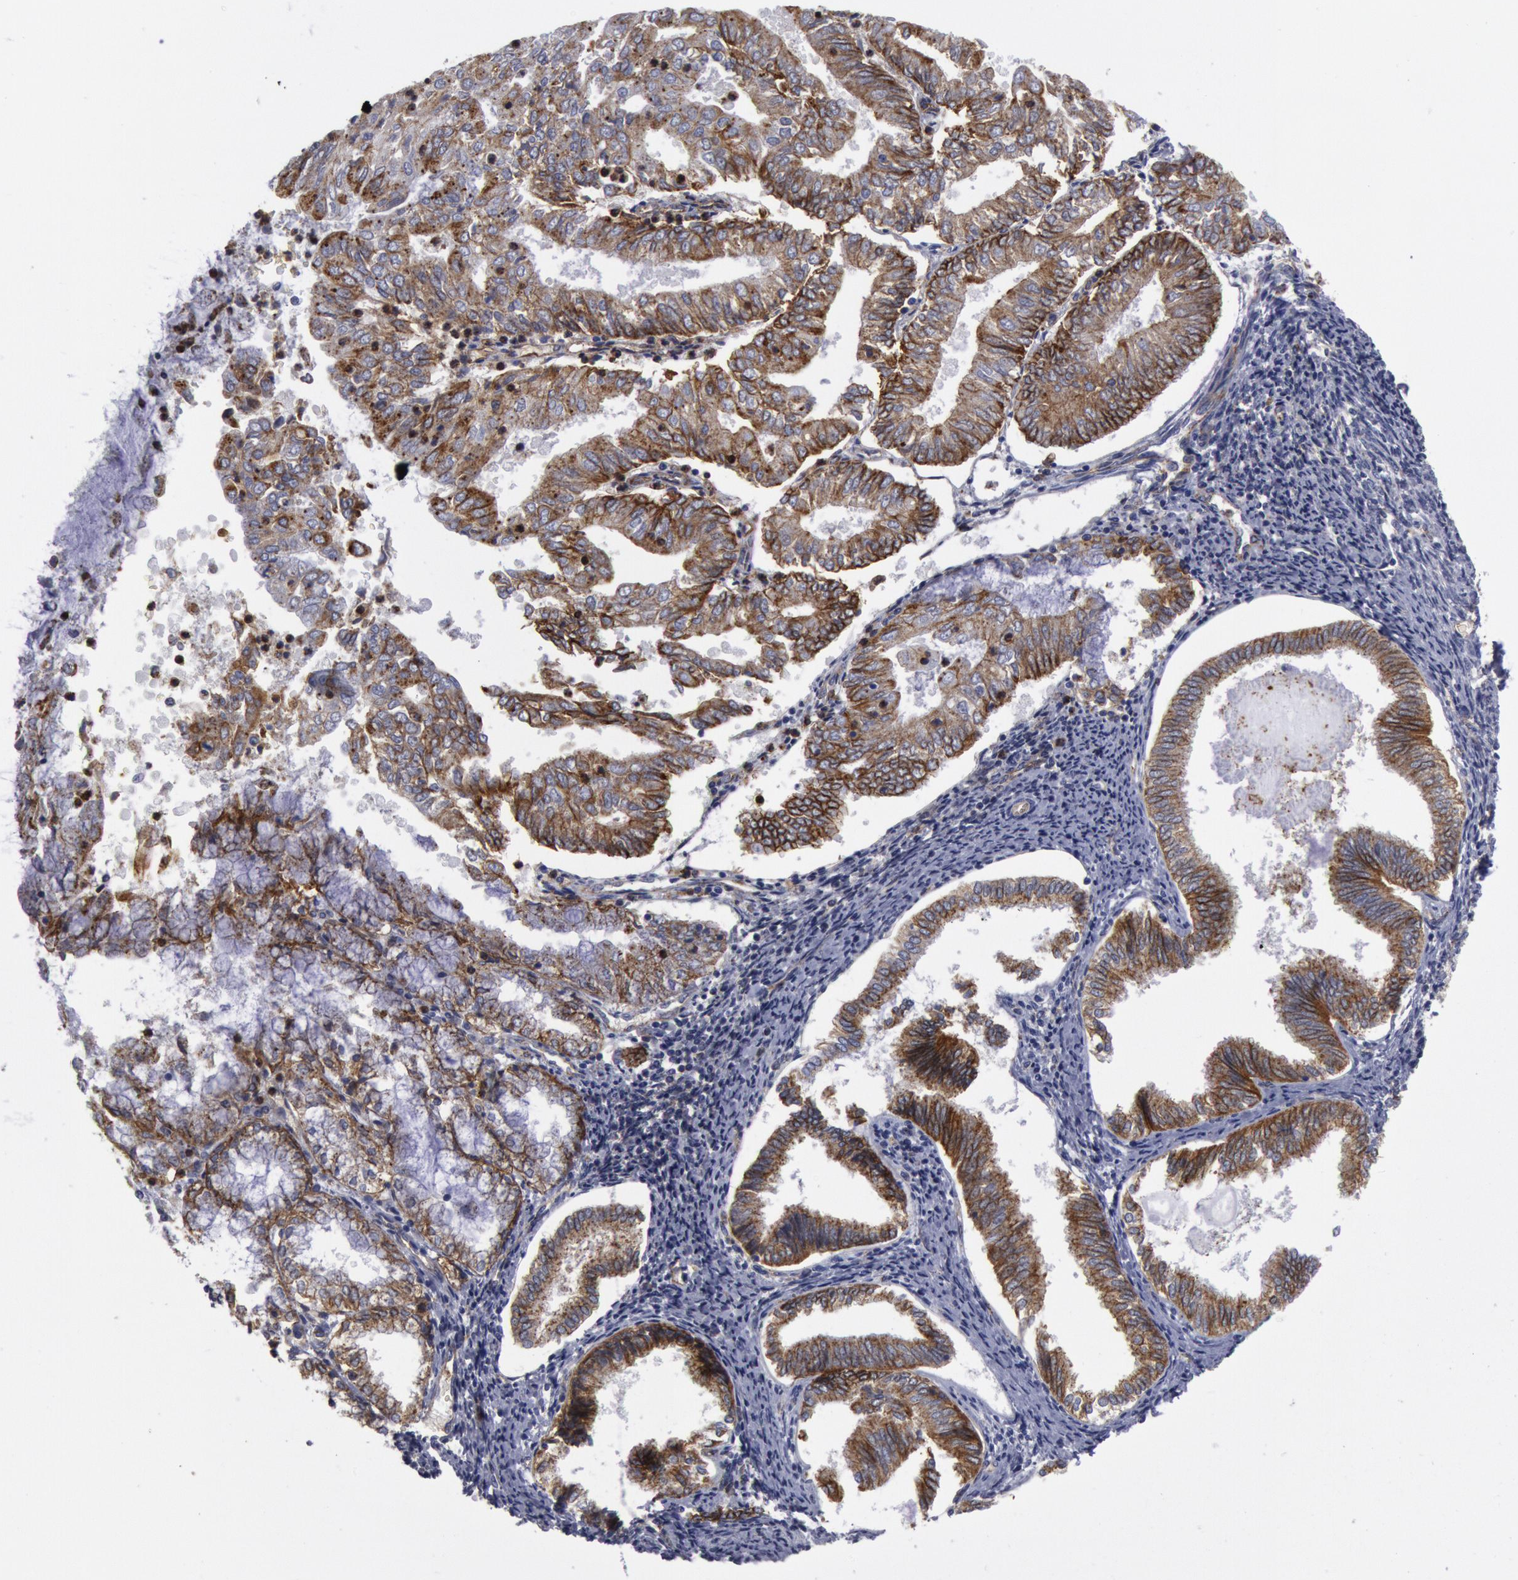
{"staining": {"intensity": "moderate", "quantity": ">75%", "location": "cytoplasmic/membranous"}, "tissue": "endometrial cancer", "cell_type": "Tumor cells", "image_type": "cancer", "snomed": [{"axis": "morphology", "description": "Adenocarcinoma, NOS"}, {"axis": "topography", "description": "Endometrium"}], "caption": "Tumor cells show medium levels of moderate cytoplasmic/membranous staining in approximately >75% of cells in endometrial adenocarcinoma.", "gene": "FLOT1", "patient": {"sex": "female", "age": 79}}